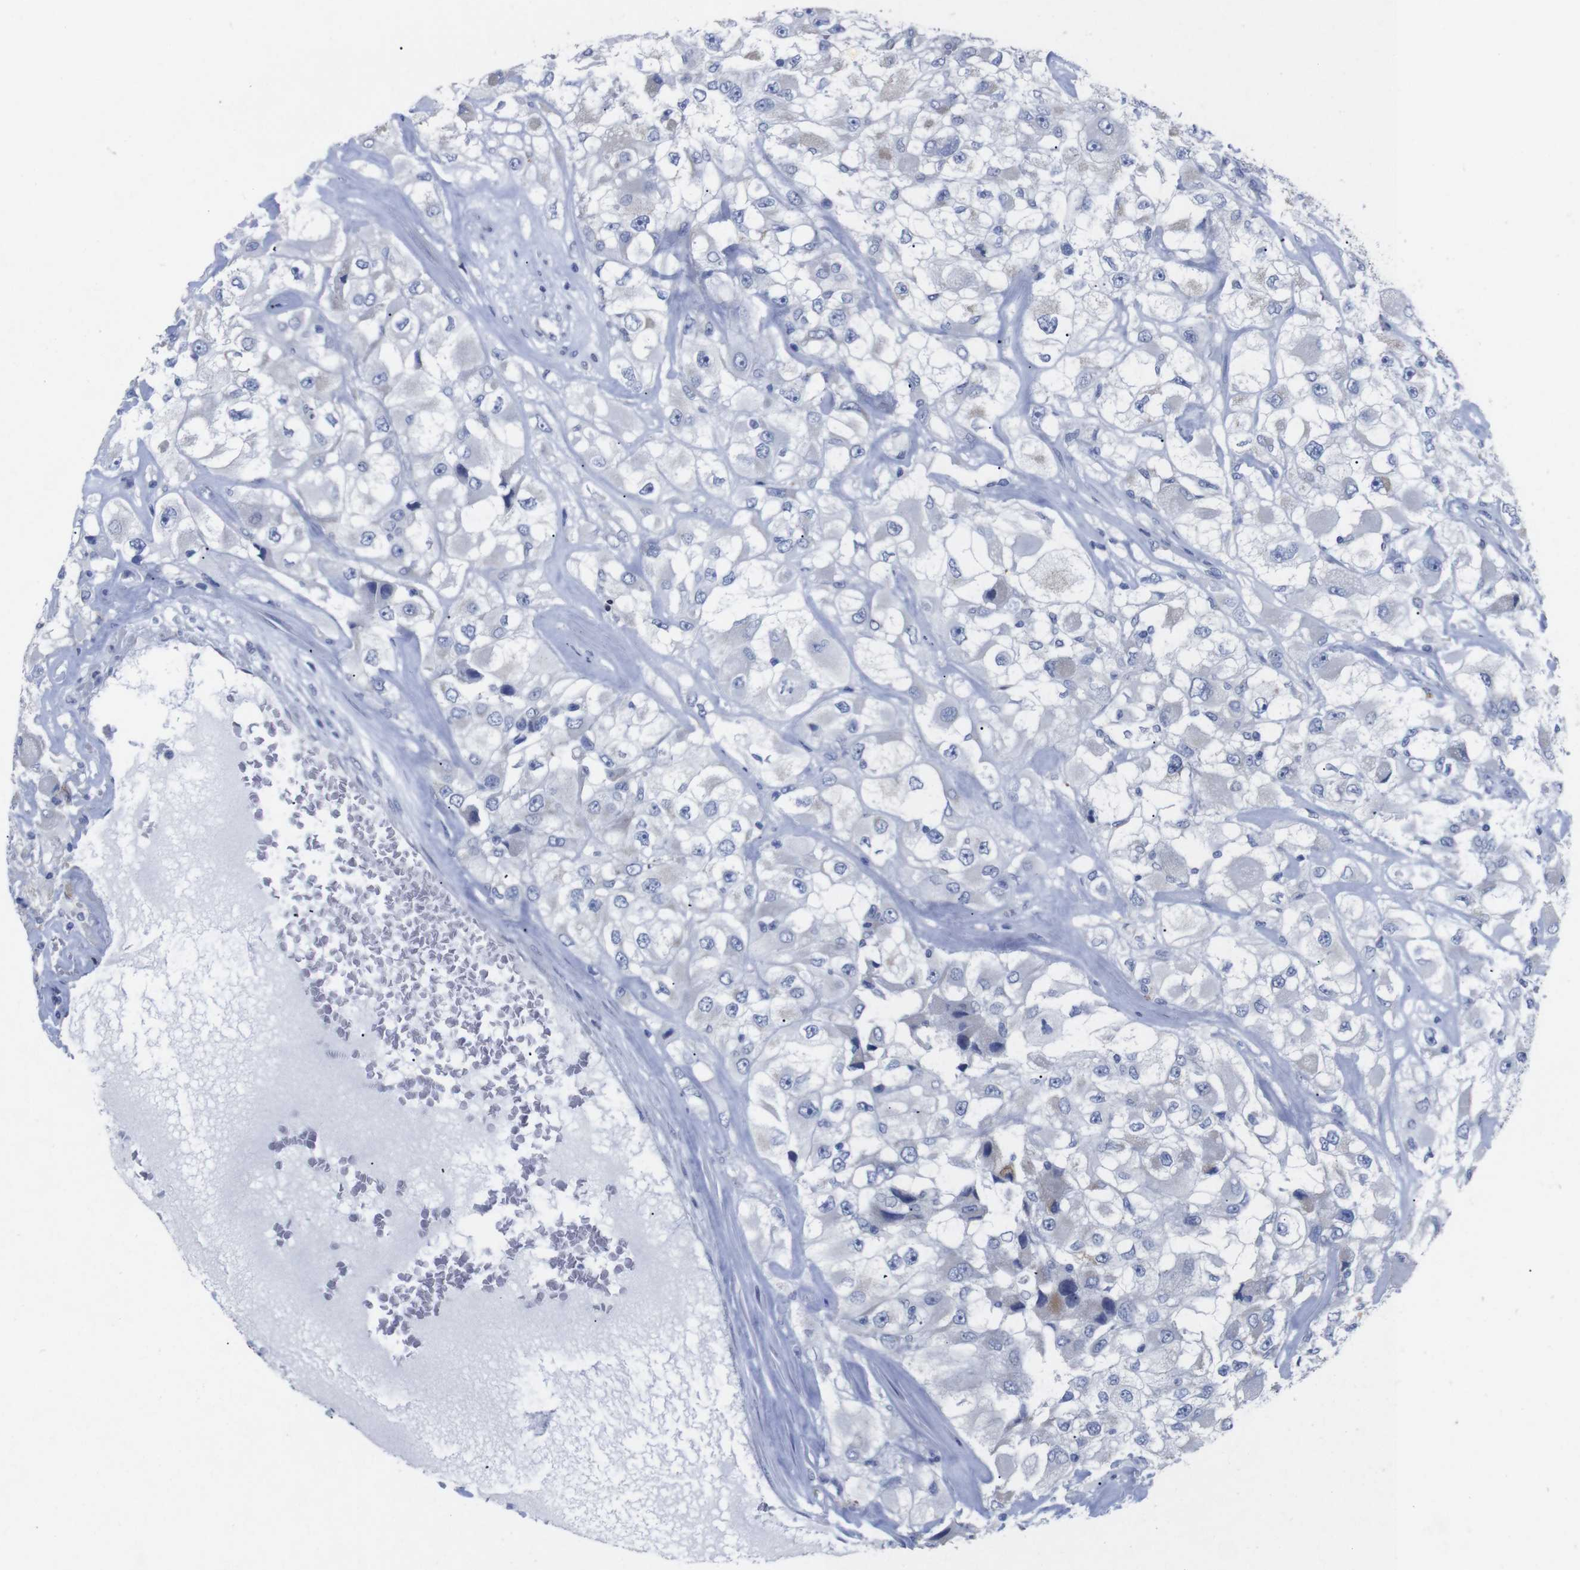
{"staining": {"intensity": "negative", "quantity": "none", "location": "none"}, "tissue": "renal cancer", "cell_type": "Tumor cells", "image_type": "cancer", "snomed": [{"axis": "morphology", "description": "Adenocarcinoma, NOS"}, {"axis": "topography", "description": "Kidney"}], "caption": "DAB immunohistochemical staining of human renal adenocarcinoma reveals no significant staining in tumor cells.", "gene": "GJB2", "patient": {"sex": "female", "age": 52}}